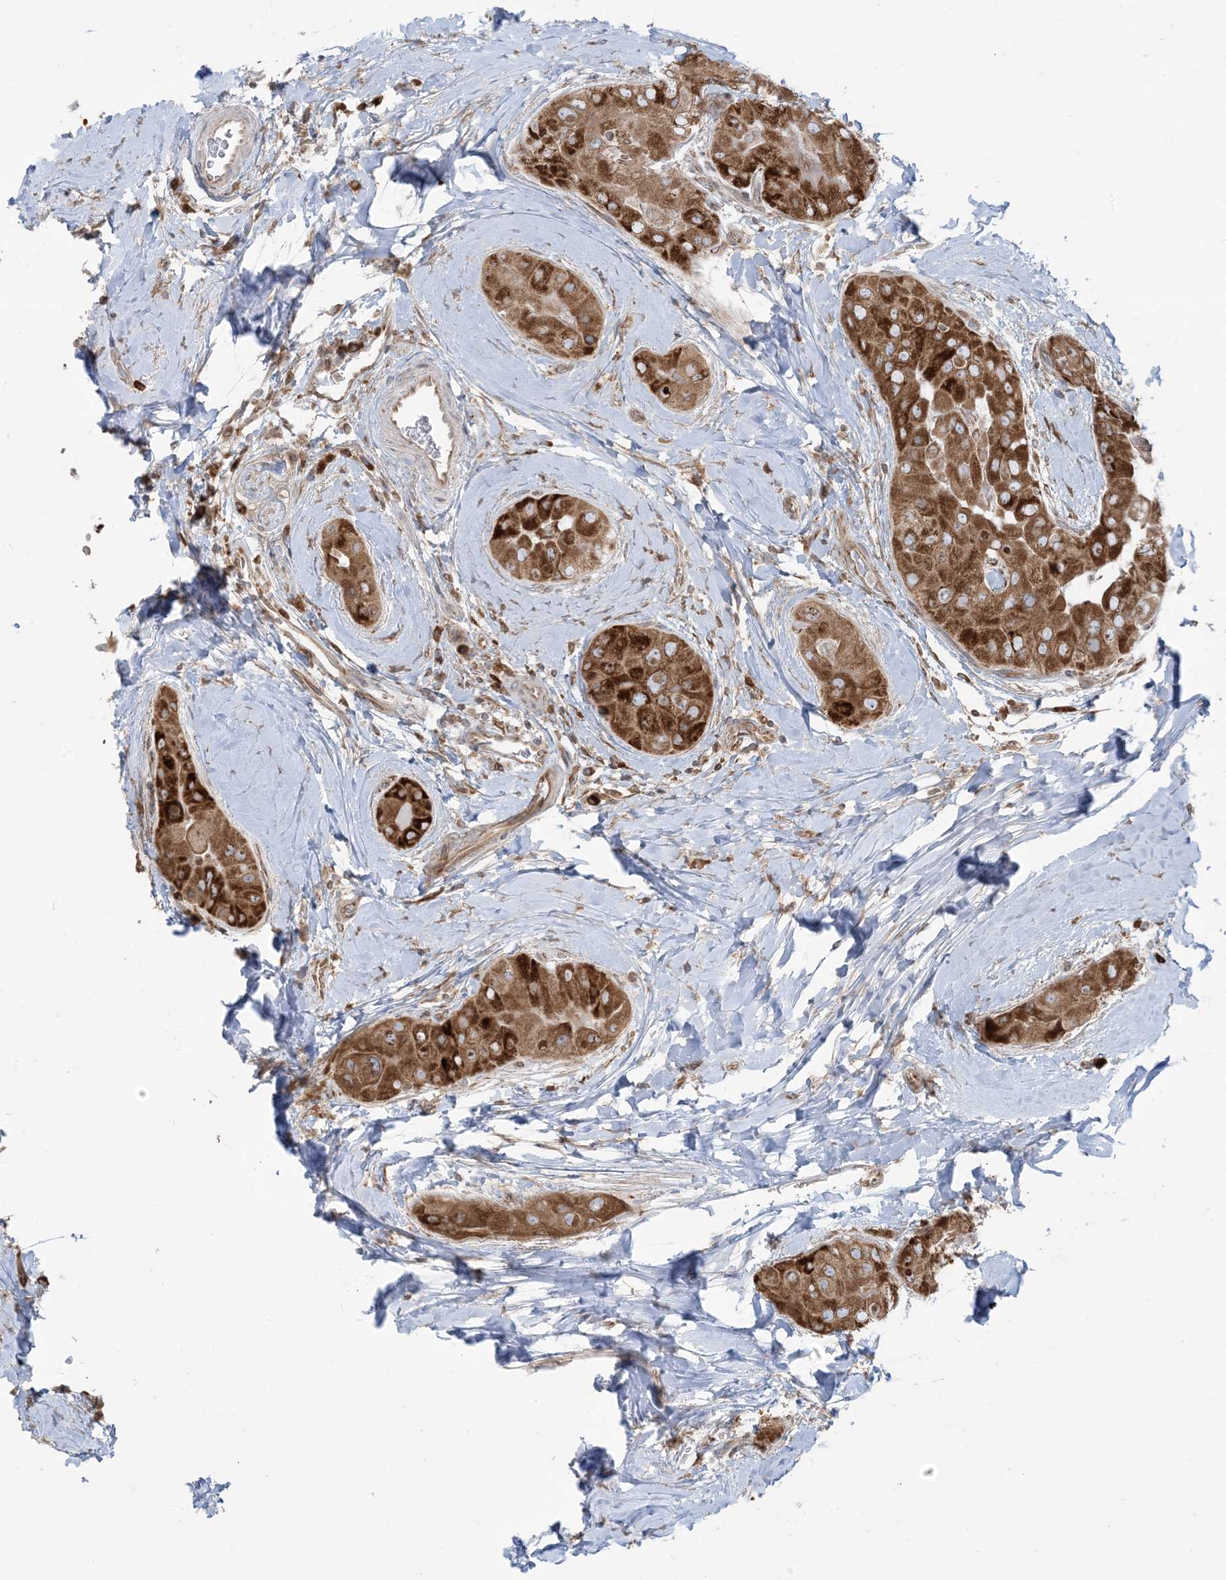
{"staining": {"intensity": "strong", "quantity": ">75%", "location": "cytoplasmic/membranous"}, "tissue": "thyroid cancer", "cell_type": "Tumor cells", "image_type": "cancer", "snomed": [{"axis": "morphology", "description": "Papillary adenocarcinoma, NOS"}, {"axis": "topography", "description": "Thyroid gland"}], "caption": "IHC of papillary adenocarcinoma (thyroid) exhibits high levels of strong cytoplasmic/membranous expression in approximately >75% of tumor cells.", "gene": "UBXN4", "patient": {"sex": "male", "age": 33}}